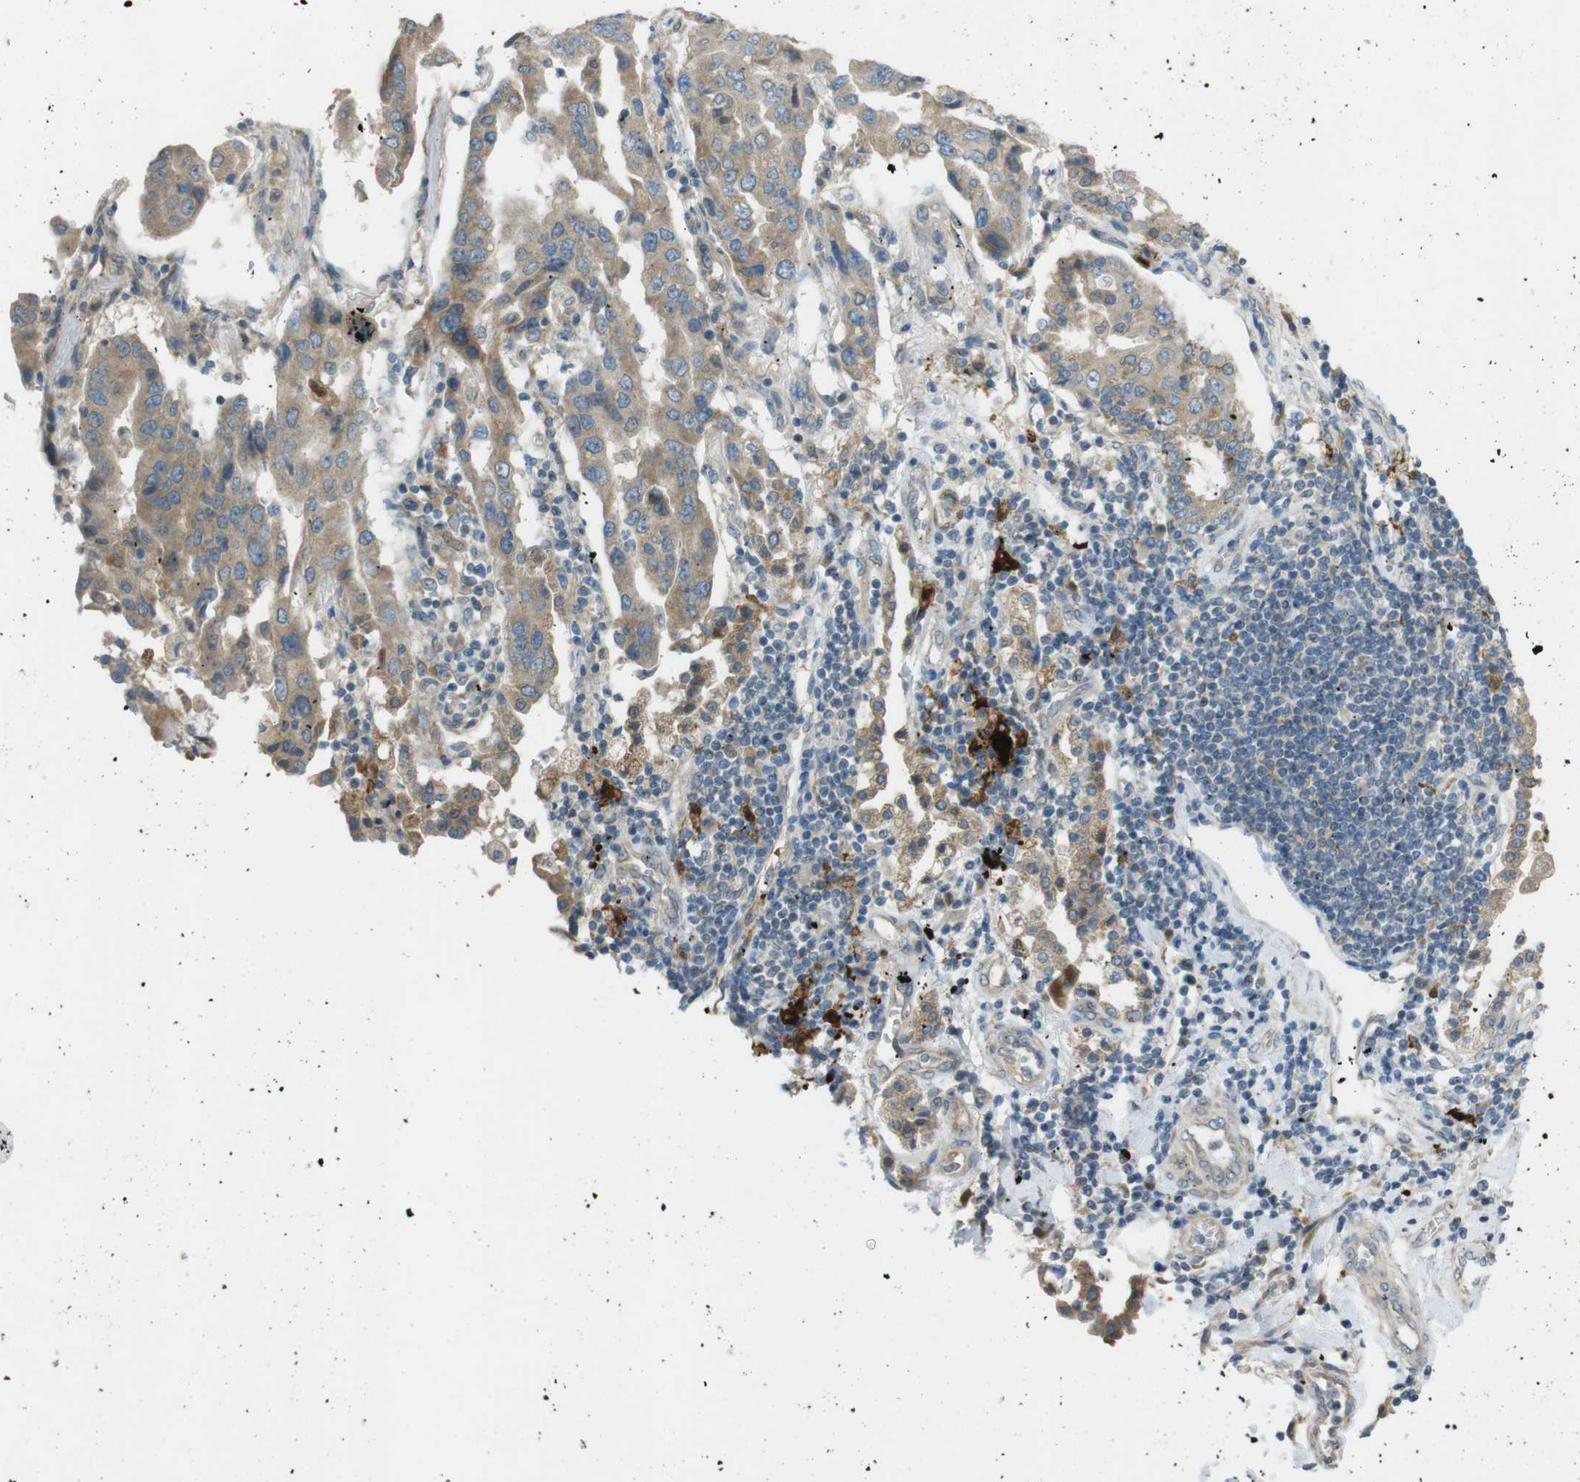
{"staining": {"intensity": "moderate", "quantity": ">75%", "location": "cytoplasmic/membranous"}, "tissue": "lung cancer", "cell_type": "Tumor cells", "image_type": "cancer", "snomed": [{"axis": "morphology", "description": "Adenocarcinoma, NOS"}, {"axis": "topography", "description": "Lung"}], "caption": "DAB immunohistochemical staining of human adenocarcinoma (lung) exhibits moderate cytoplasmic/membranous protein expression in approximately >75% of tumor cells.", "gene": "TMEM41B", "patient": {"sex": "female", "age": 65}}